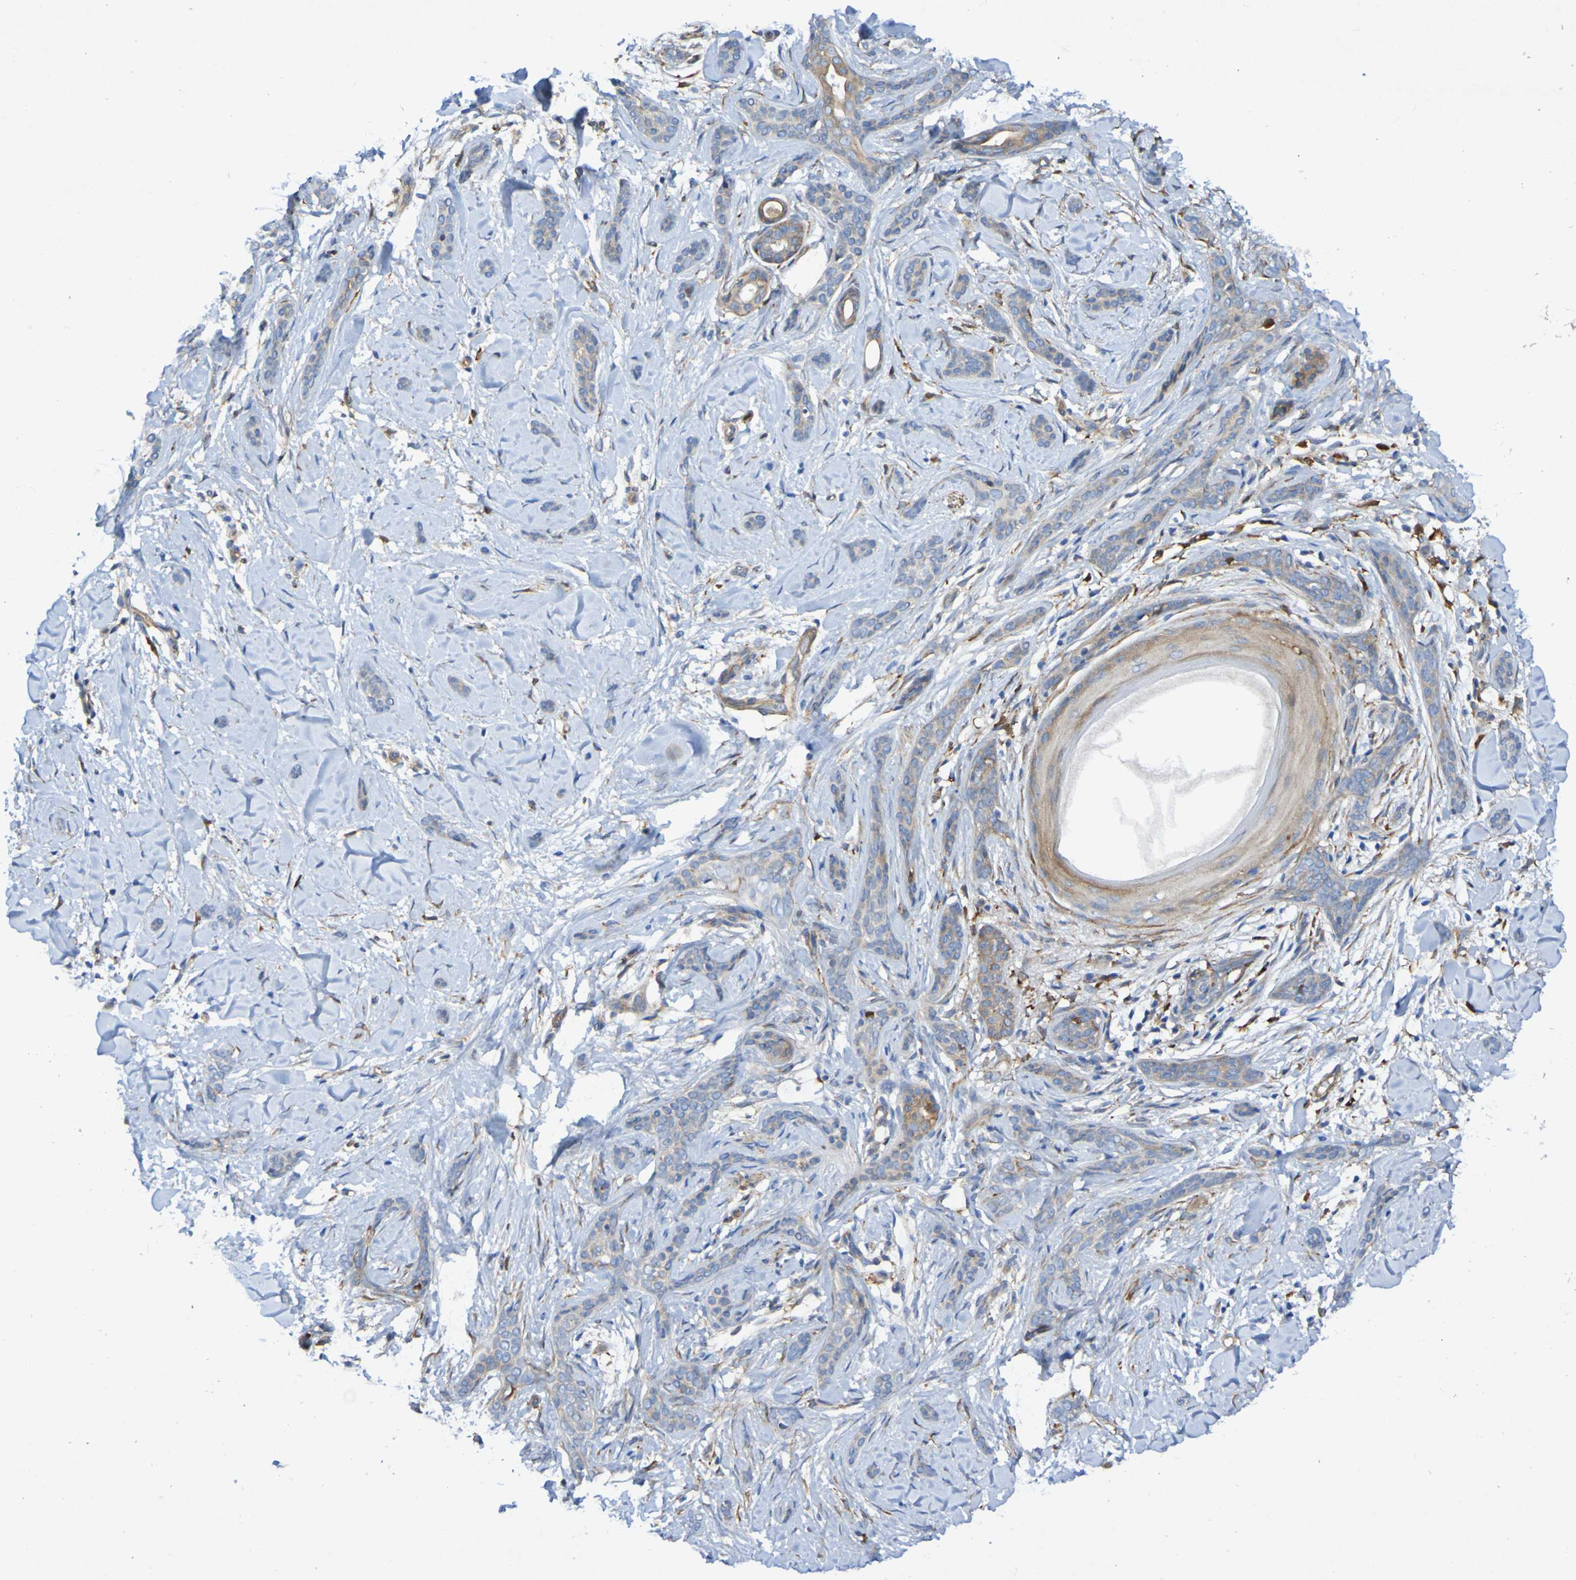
{"staining": {"intensity": "weak", "quantity": ">75%", "location": "cytoplasmic/membranous"}, "tissue": "skin cancer", "cell_type": "Tumor cells", "image_type": "cancer", "snomed": [{"axis": "morphology", "description": "Basal cell carcinoma"}, {"axis": "morphology", "description": "Adnexal tumor, benign"}, {"axis": "topography", "description": "Skin"}], "caption": "This photomicrograph displays IHC staining of skin cancer, with low weak cytoplasmic/membranous staining in approximately >75% of tumor cells.", "gene": "SCRG1", "patient": {"sex": "female", "age": 42}}